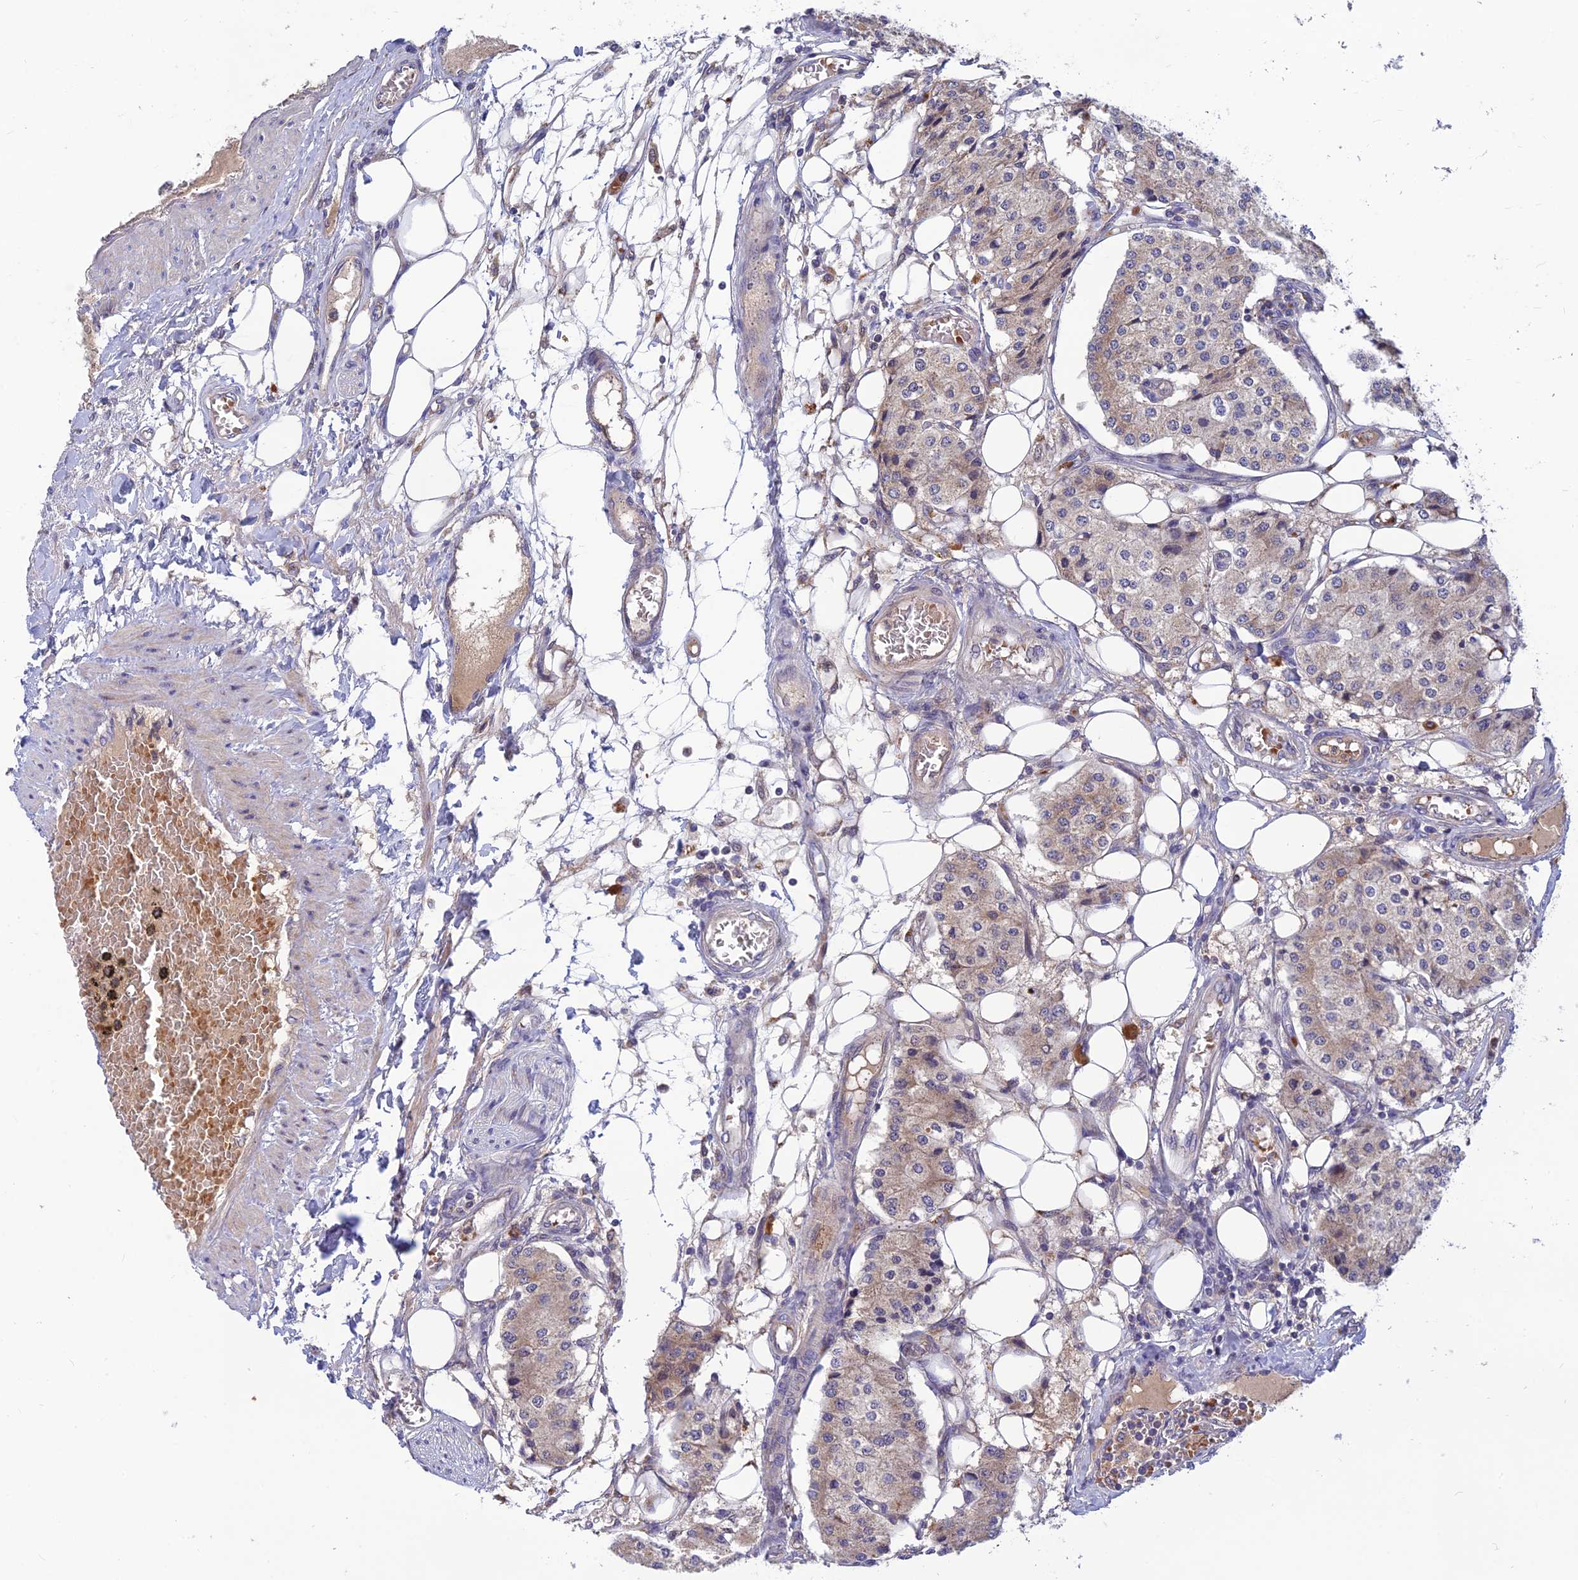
{"staining": {"intensity": "weak", "quantity": "<25%", "location": "cytoplasmic/membranous"}, "tissue": "carcinoid", "cell_type": "Tumor cells", "image_type": "cancer", "snomed": [{"axis": "morphology", "description": "Carcinoid, malignant, NOS"}, {"axis": "topography", "description": "Colon"}], "caption": "Photomicrograph shows no significant protein staining in tumor cells of carcinoid.", "gene": "FAM151B", "patient": {"sex": "female", "age": 52}}